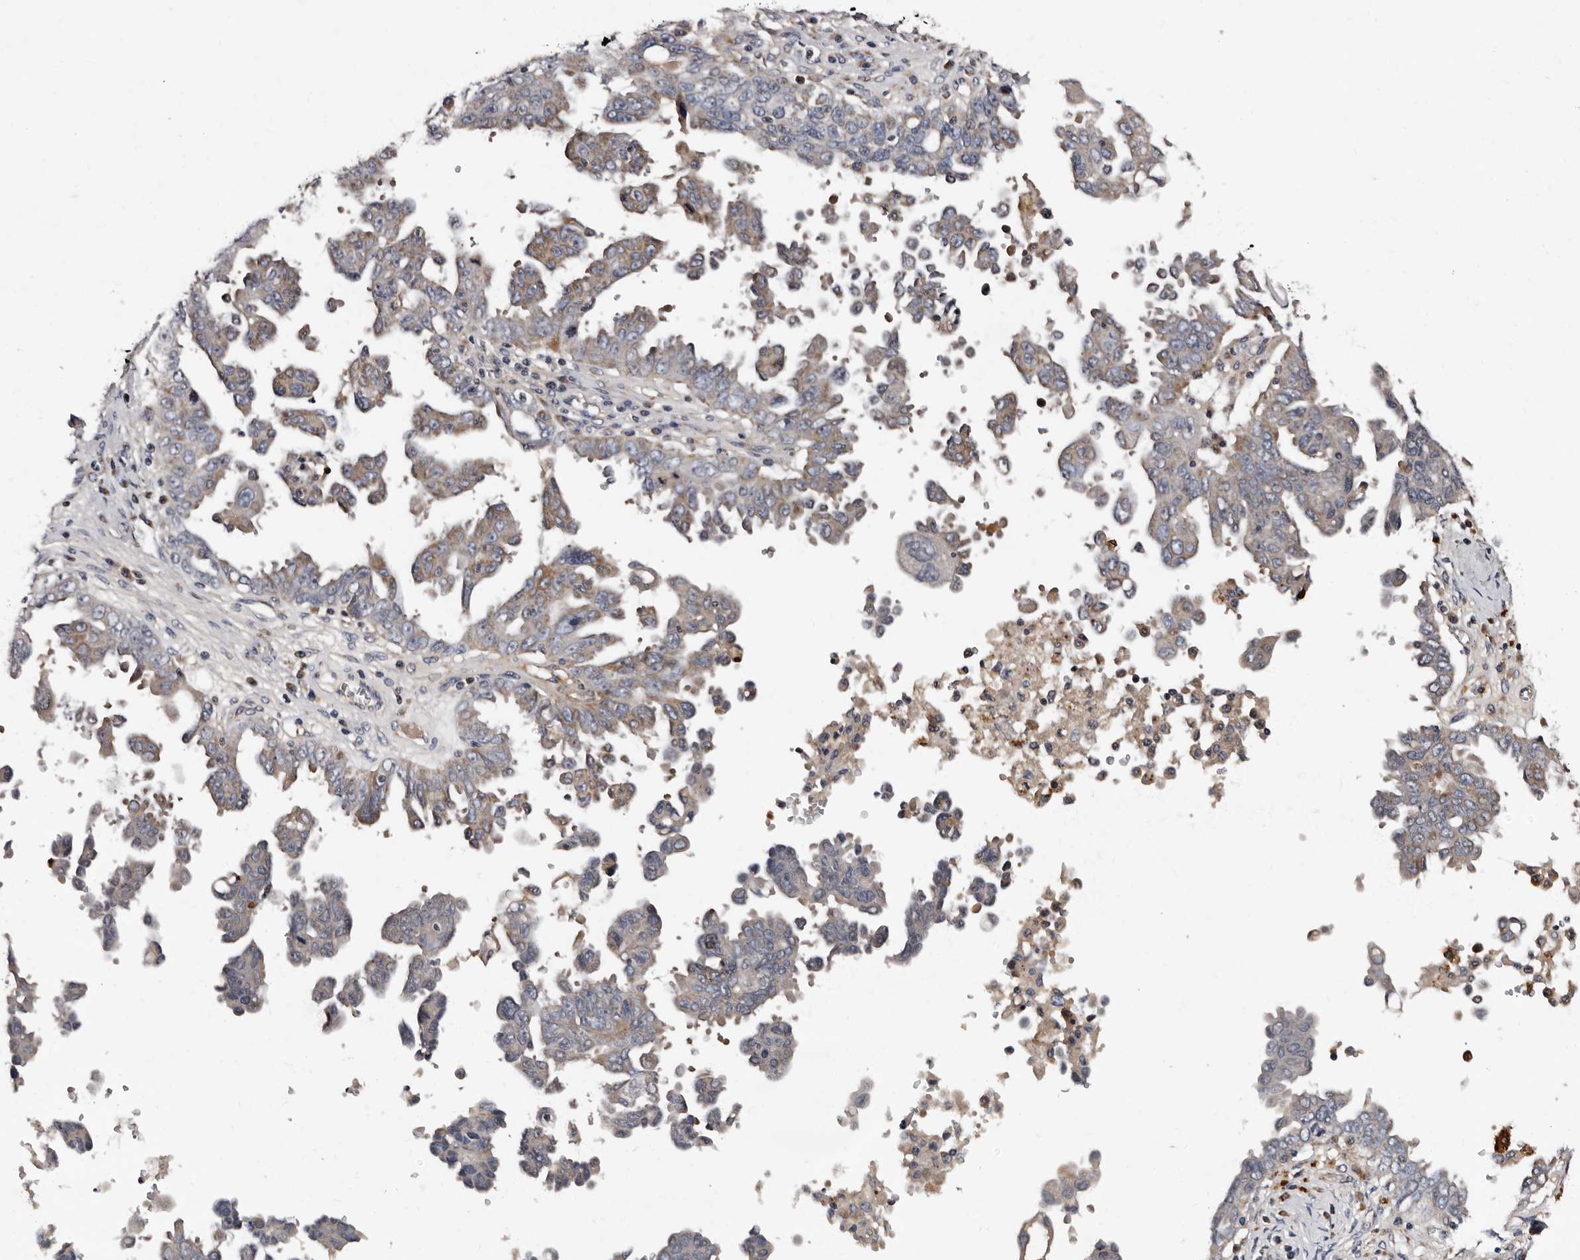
{"staining": {"intensity": "weak", "quantity": "25%-75%", "location": "cytoplasmic/membranous"}, "tissue": "ovarian cancer", "cell_type": "Tumor cells", "image_type": "cancer", "snomed": [{"axis": "morphology", "description": "Carcinoma, endometroid"}, {"axis": "topography", "description": "Ovary"}], "caption": "High-power microscopy captured an immunohistochemistry (IHC) image of ovarian cancer (endometroid carcinoma), revealing weak cytoplasmic/membranous expression in approximately 25%-75% of tumor cells. Using DAB (brown) and hematoxylin (blue) stains, captured at high magnification using brightfield microscopy.", "gene": "ADCK5", "patient": {"sex": "female", "age": 62}}